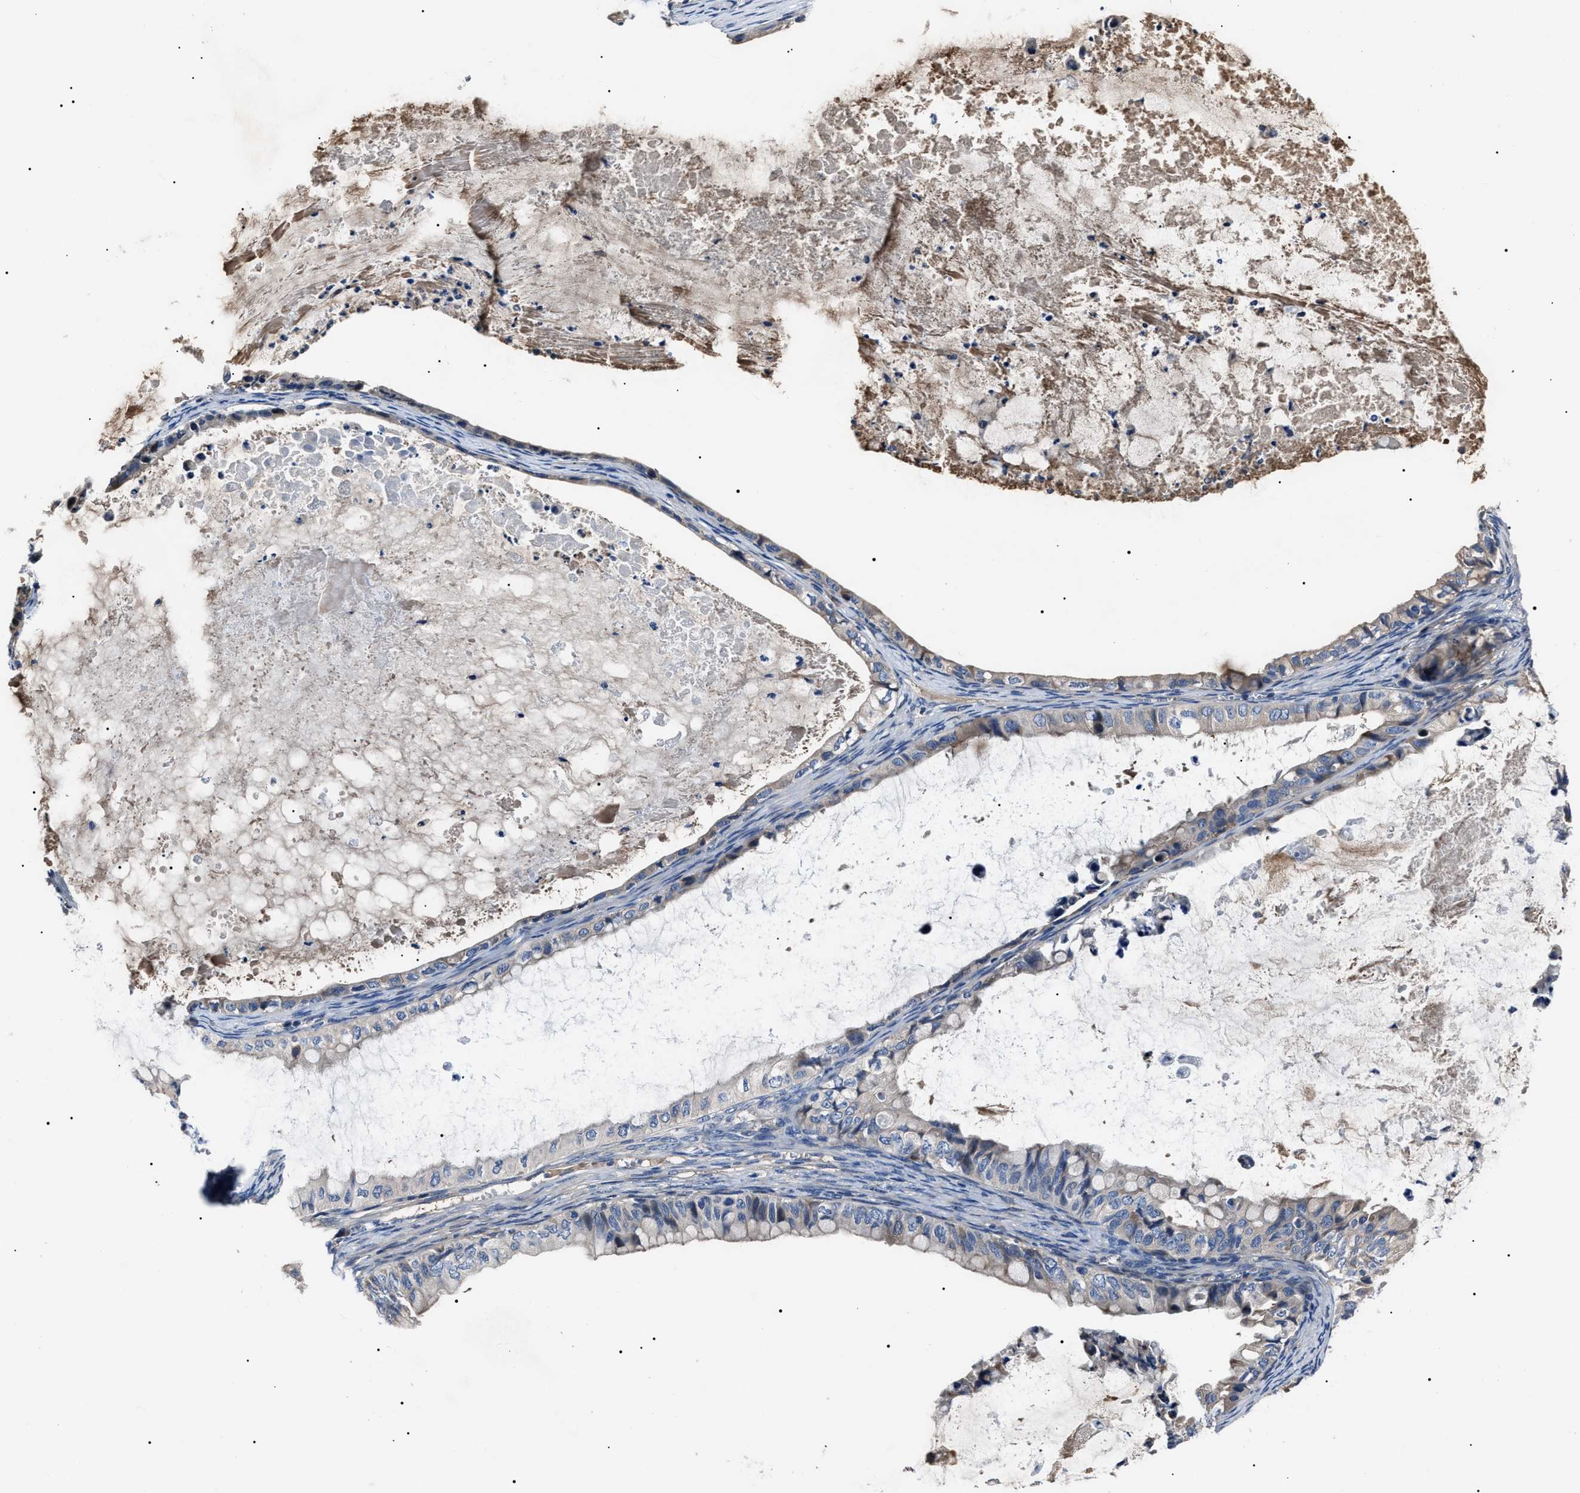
{"staining": {"intensity": "negative", "quantity": "none", "location": "none"}, "tissue": "ovarian cancer", "cell_type": "Tumor cells", "image_type": "cancer", "snomed": [{"axis": "morphology", "description": "Cystadenocarcinoma, mucinous, NOS"}, {"axis": "topography", "description": "Ovary"}], "caption": "The image shows no significant positivity in tumor cells of ovarian cancer.", "gene": "IFT81", "patient": {"sex": "female", "age": 80}}